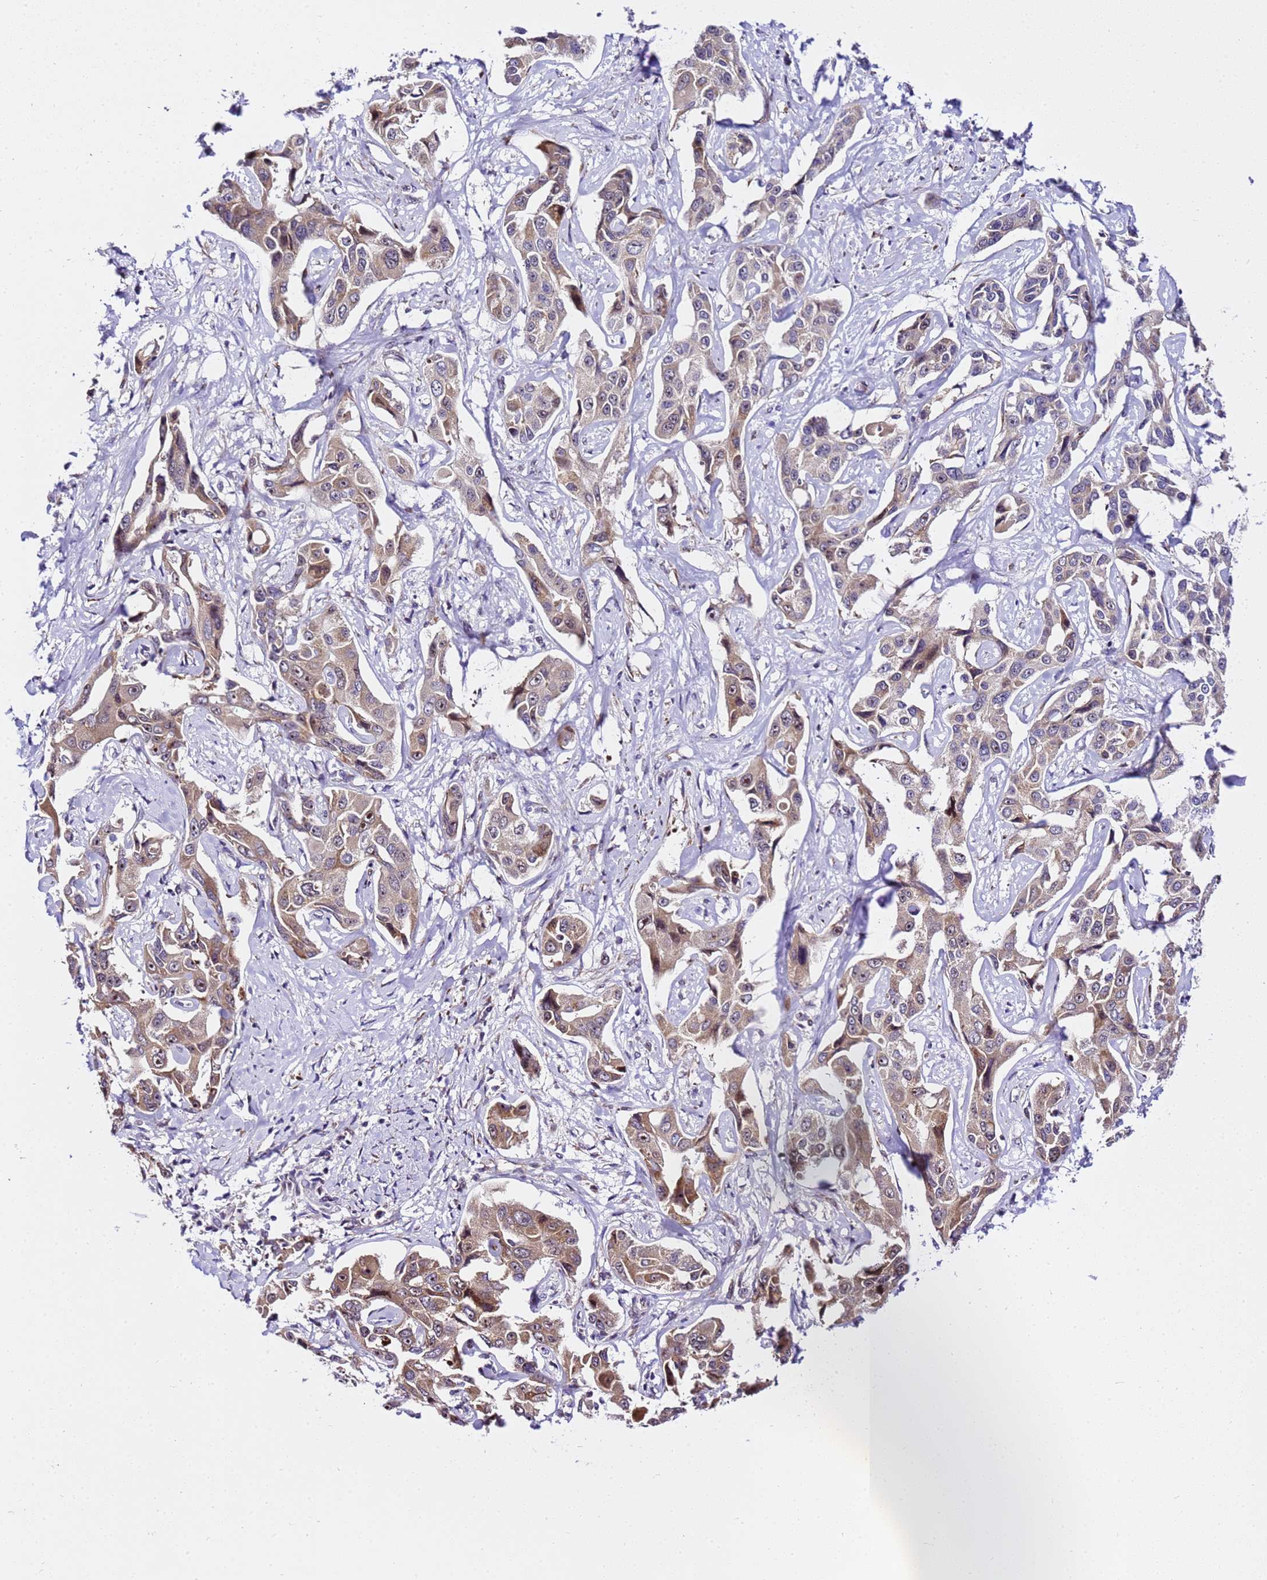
{"staining": {"intensity": "moderate", "quantity": "25%-75%", "location": "cytoplasmic/membranous,nuclear"}, "tissue": "liver cancer", "cell_type": "Tumor cells", "image_type": "cancer", "snomed": [{"axis": "morphology", "description": "Cholangiocarcinoma"}, {"axis": "topography", "description": "Liver"}], "caption": "Immunohistochemistry histopathology image of neoplastic tissue: human cholangiocarcinoma (liver) stained using IHC demonstrates medium levels of moderate protein expression localized specifically in the cytoplasmic/membranous and nuclear of tumor cells, appearing as a cytoplasmic/membranous and nuclear brown color.", "gene": "SLX4IP", "patient": {"sex": "male", "age": 59}}